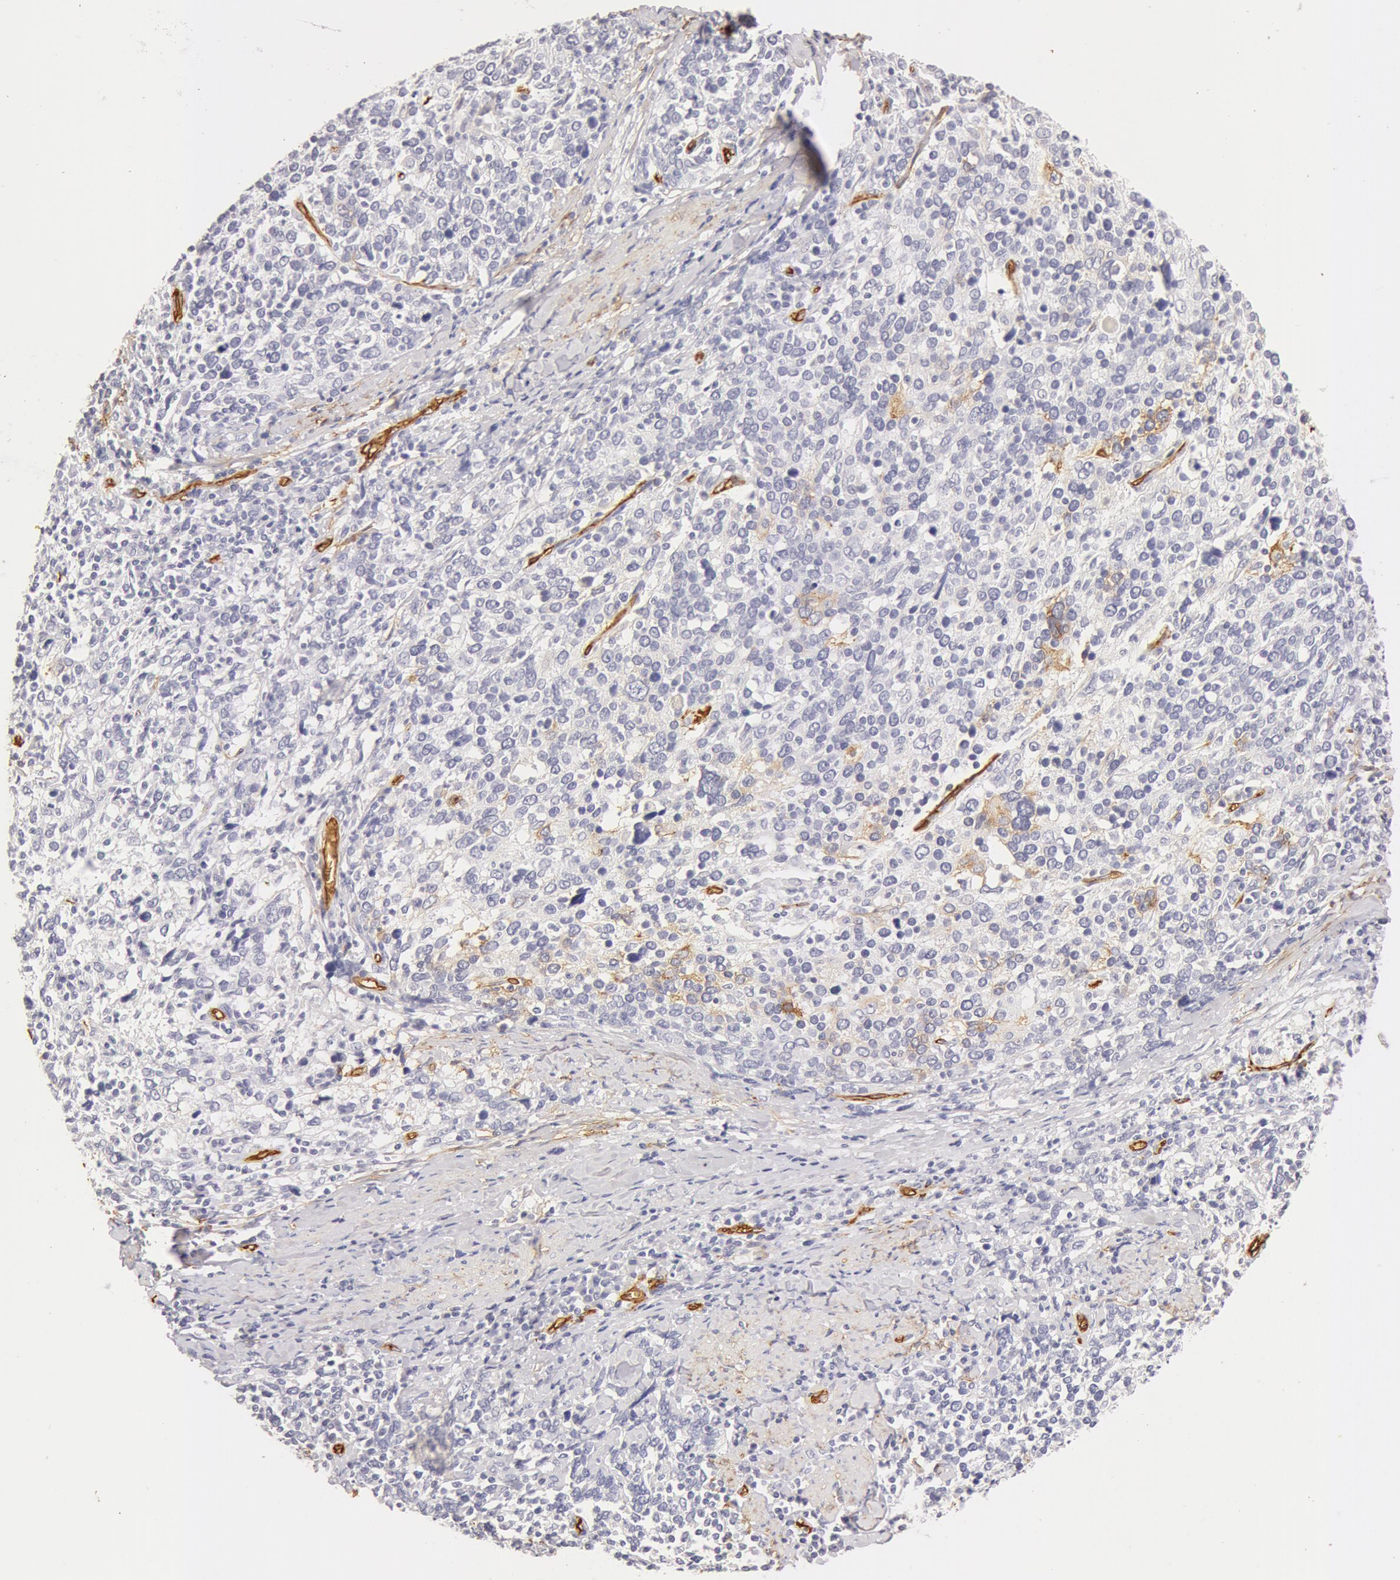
{"staining": {"intensity": "negative", "quantity": "none", "location": "none"}, "tissue": "cervical cancer", "cell_type": "Tumor cells", "image_type": "cancer", "snomed": [{"axis": "morphology", "description": "Squamous cell carcinoma, NOS"}, {"axis": "topography", "description": "Cervix"}], "caption": "IHC micrograph of neoplastic tissue: human cervical cancer (squamous cell carcinoma) stained with DAB shows no significant protein staining in tumor cells.", "gene": "AQP1", "patient": {"sex": "female", "age": 41}}